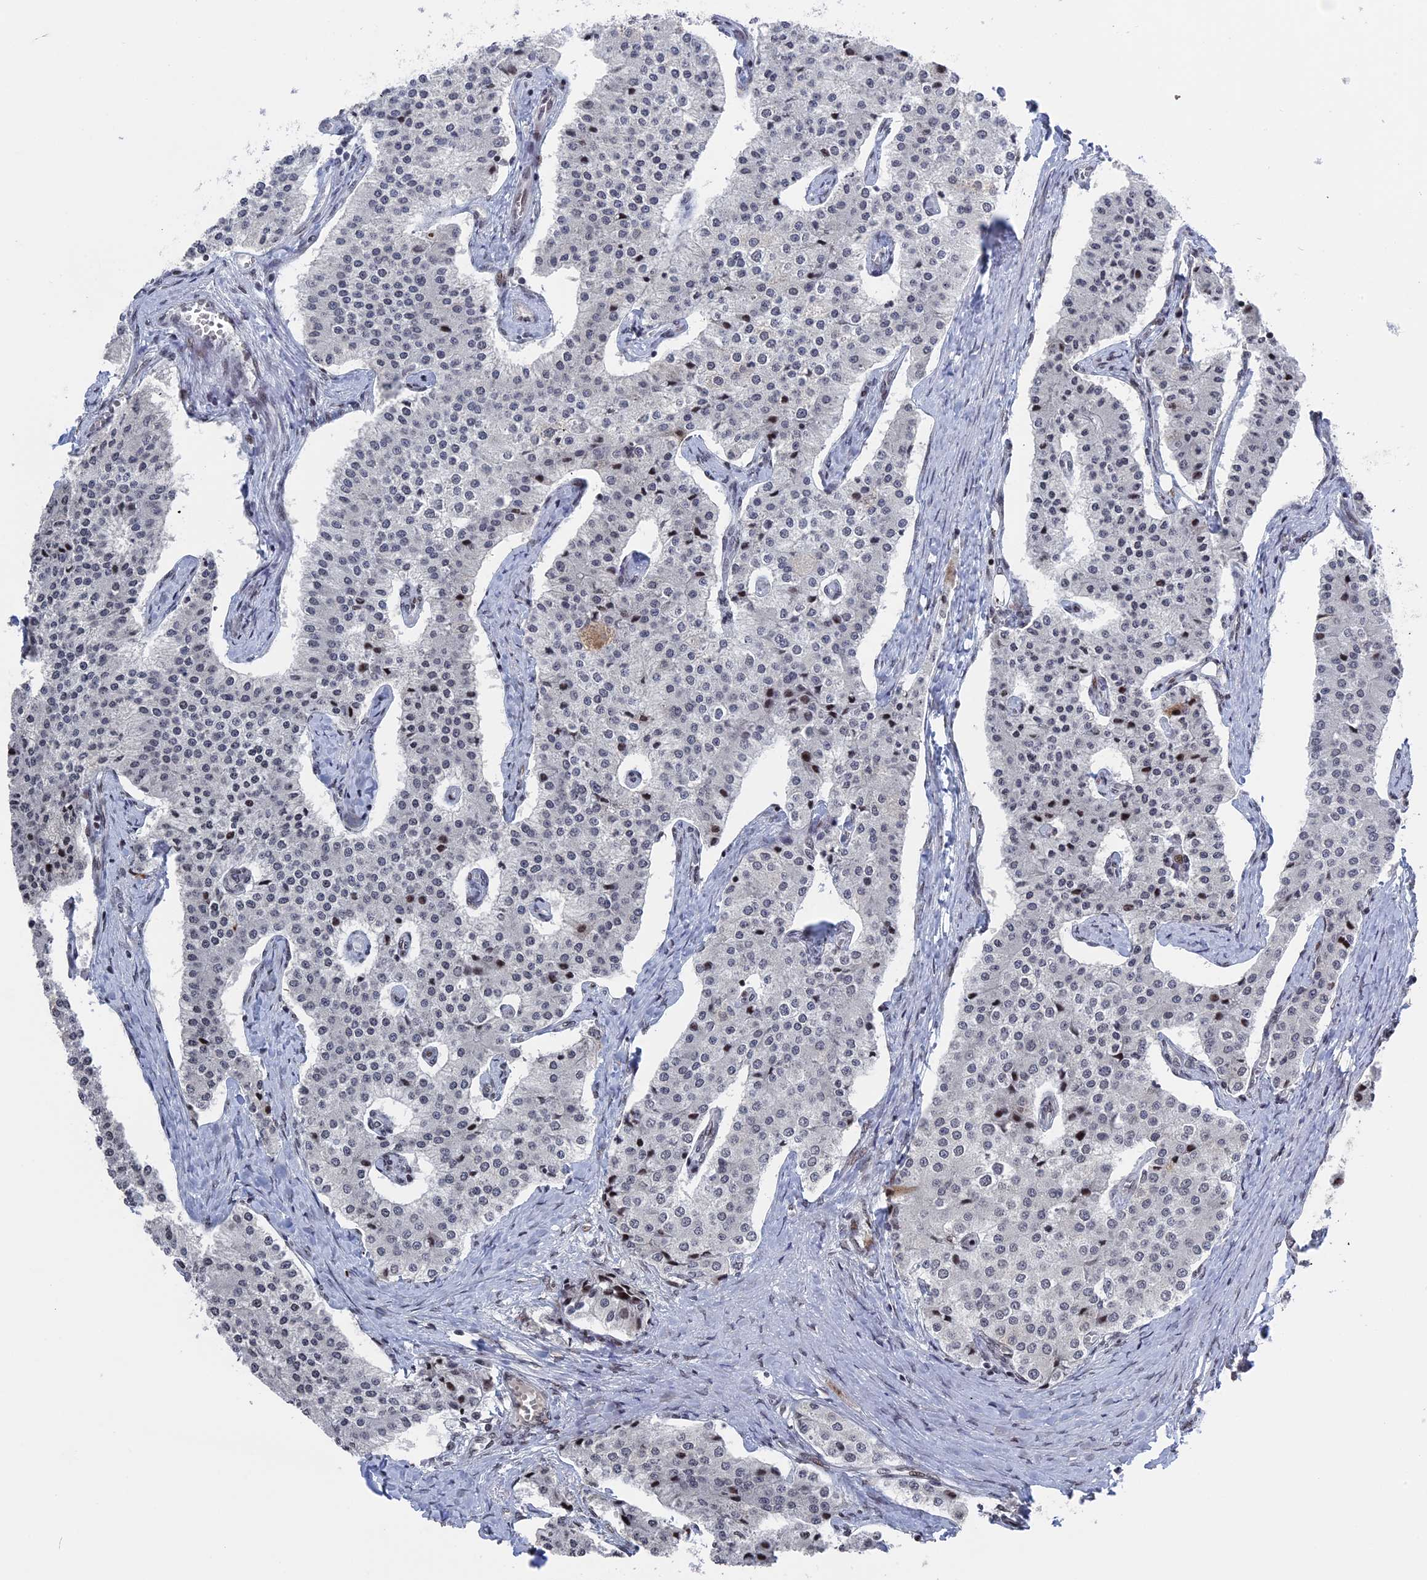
{"staining": {"intensity": "negative", "quantity": "none", "location": "none"}, "tissue": "carcinoid", "cell_type": "Tumor cells", "image_type": "cancer", "snomed": [{"axis": "morphology", "description": "Carcinoid, malignant, NOS"}, {"axis": "topography", "description": "Colon"}], "caption": "Protein analysis of carcinoid (malignant) displays no significant positivity in tumor cells. Nuclei are stained in blue.", "gene": "NR2C2AP", "patient": {"sex": "female", "age": 52}}